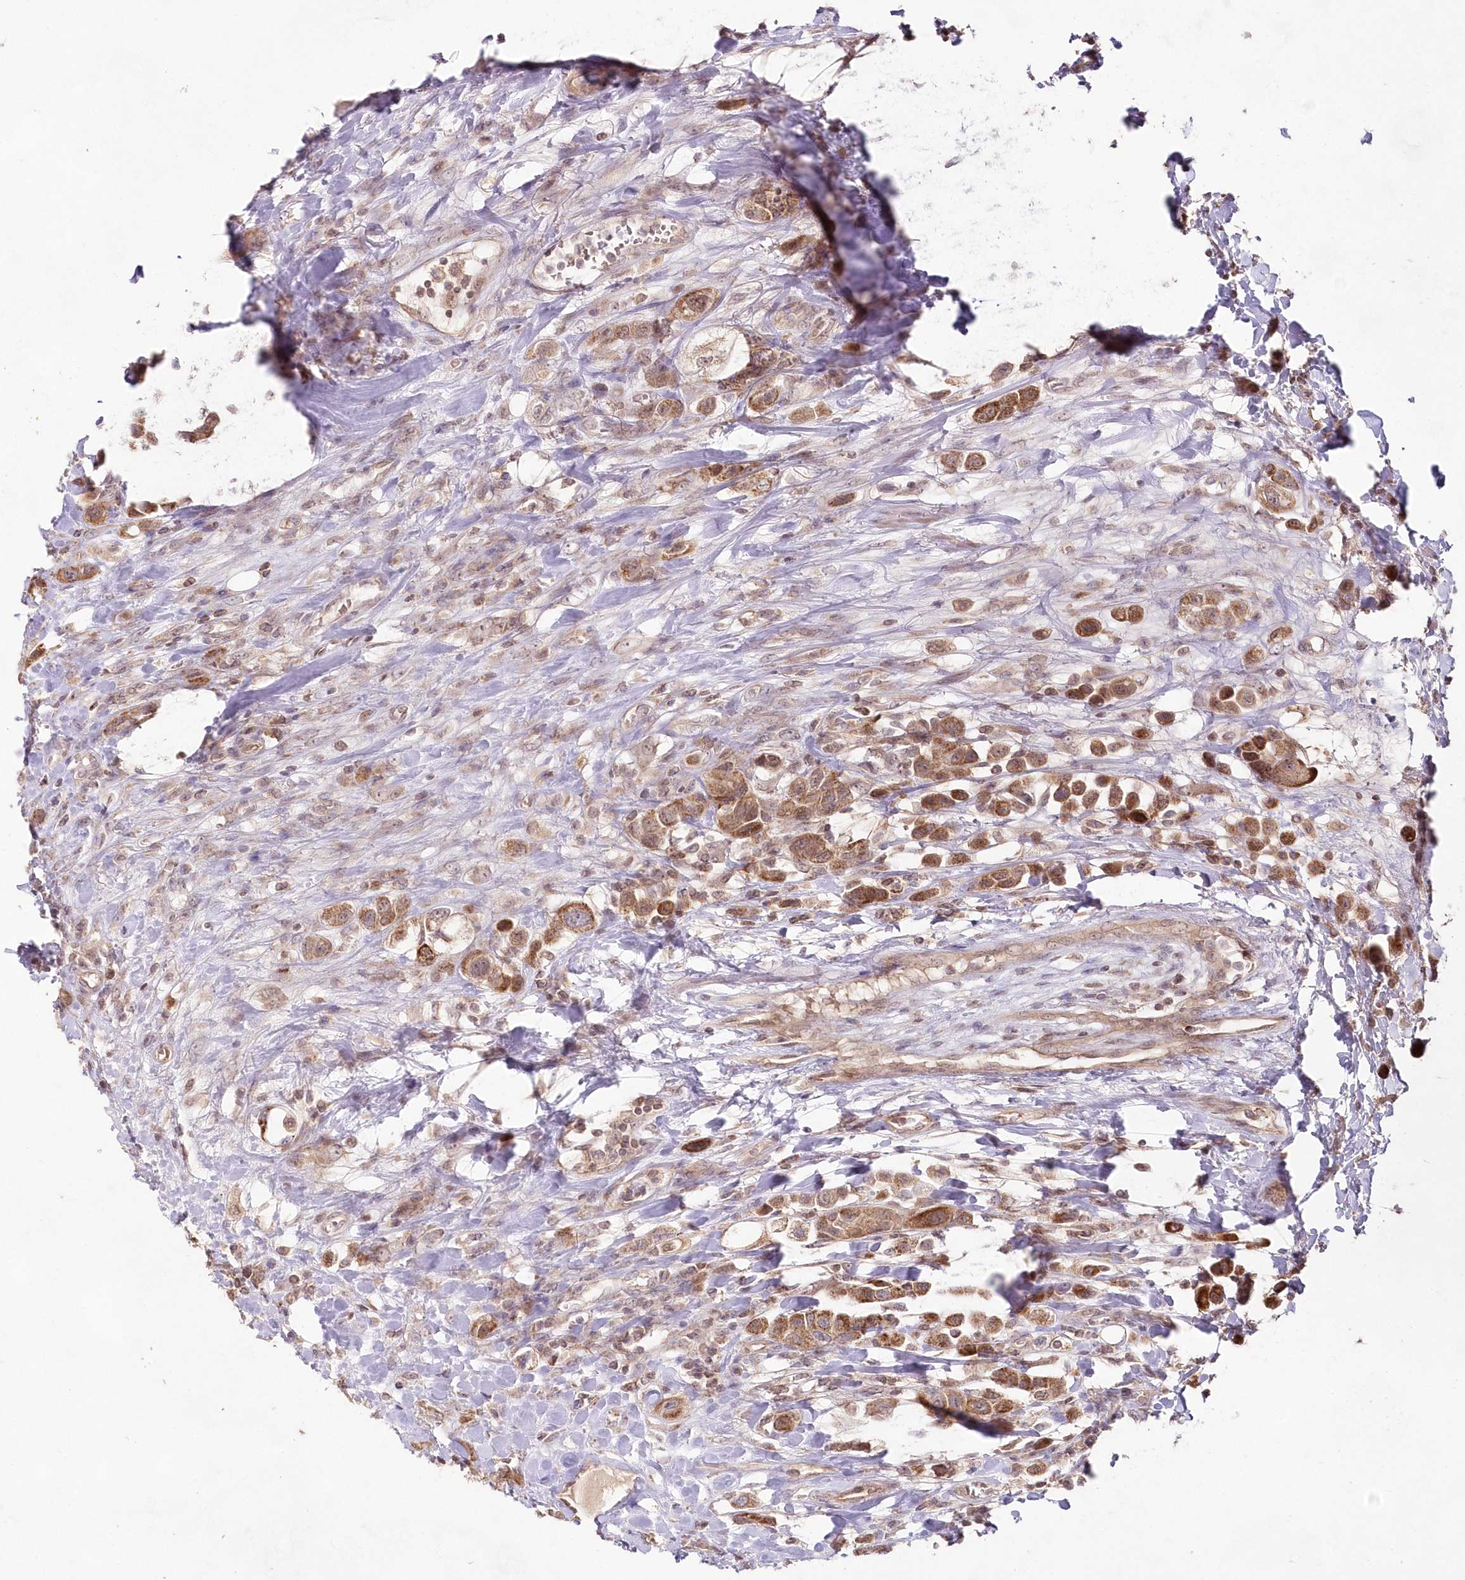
{"staining": {"intensity": "moderate", "quantity": ">75%", "location": "cytoplasmic/membranous"}, "tissue": "urothelial cancer", "cell_type": "Tumor cells", "image_type": "cancer", "snomed": [{"axis": "morphology", "description": "Urothelial carcinoma, High grade"}, {"axis": "topography", "description": "Urinary bladder"}], "caption": "The photomicrograph exhibits staining of urothelial cancer, revealing moderate cytoplasmic/membranous protein staining (brown color) within tumor cells.", "gene": "IMPA1", "patient": {"sex": "male", "age": 50}}